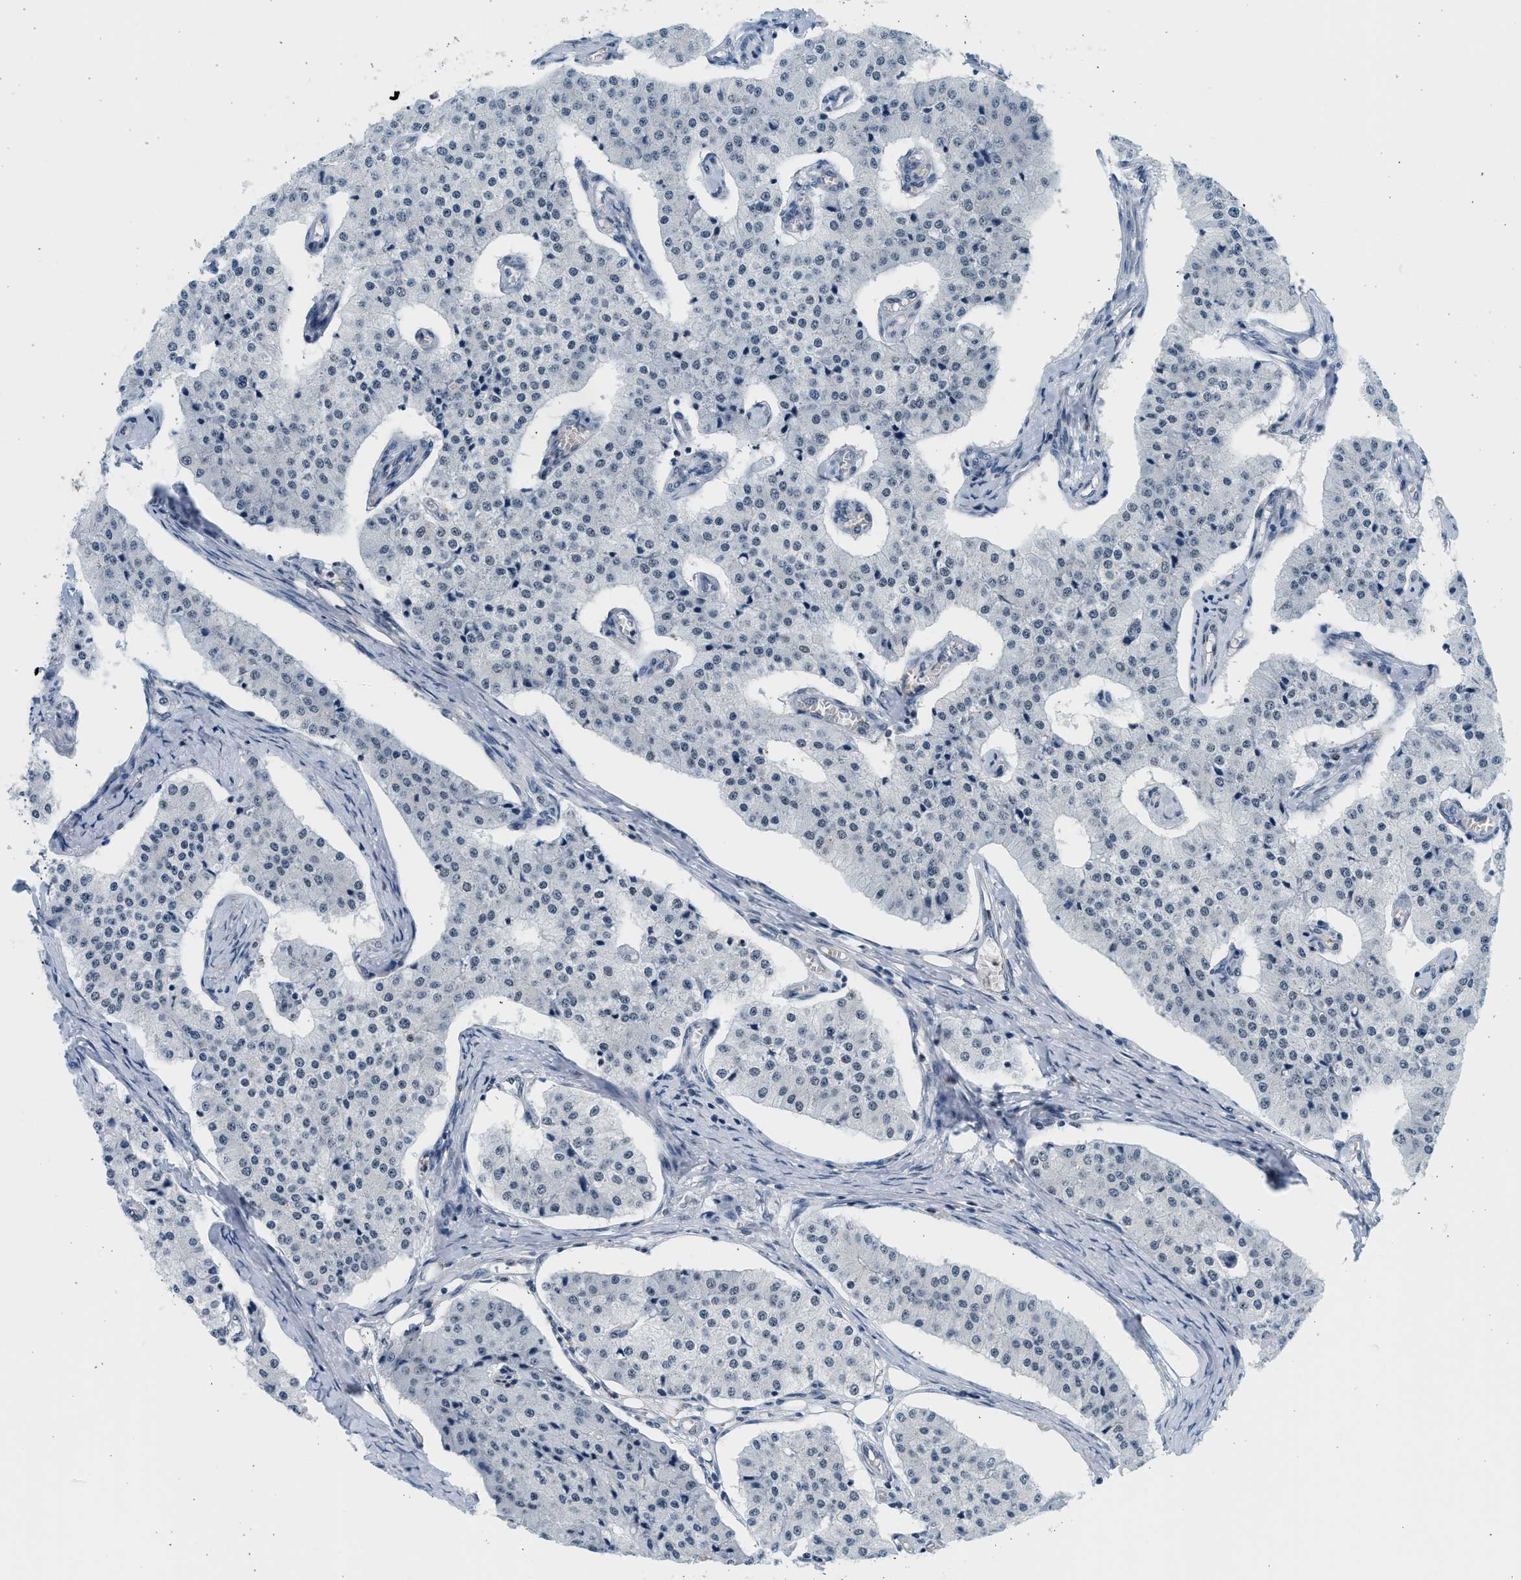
{"staining": {"intensity": "negative", "quantity": "none", "location": "none"}, "tissue": "carcinoid", "cell_type": "Tumor cells", "image_type": "cancer", "snomed": [{"axis": "morphology", "description": "Carcinoid, malignant, NOS"}, {"axis": "topography", "description": "Colon"}], "caption": "DAB immunohistochemical staining of carcinoid demonstrates no significant staining in tumor cells. Brightfield microscopy of immunohistochemistry (IHC) stained with DAB (3,3'-diaminobenzidine) (brown) and hematoxylin (blue), captured at high magnification.", "gene": "HIPK1", "patient": {"sex": "female", "age": 52}}